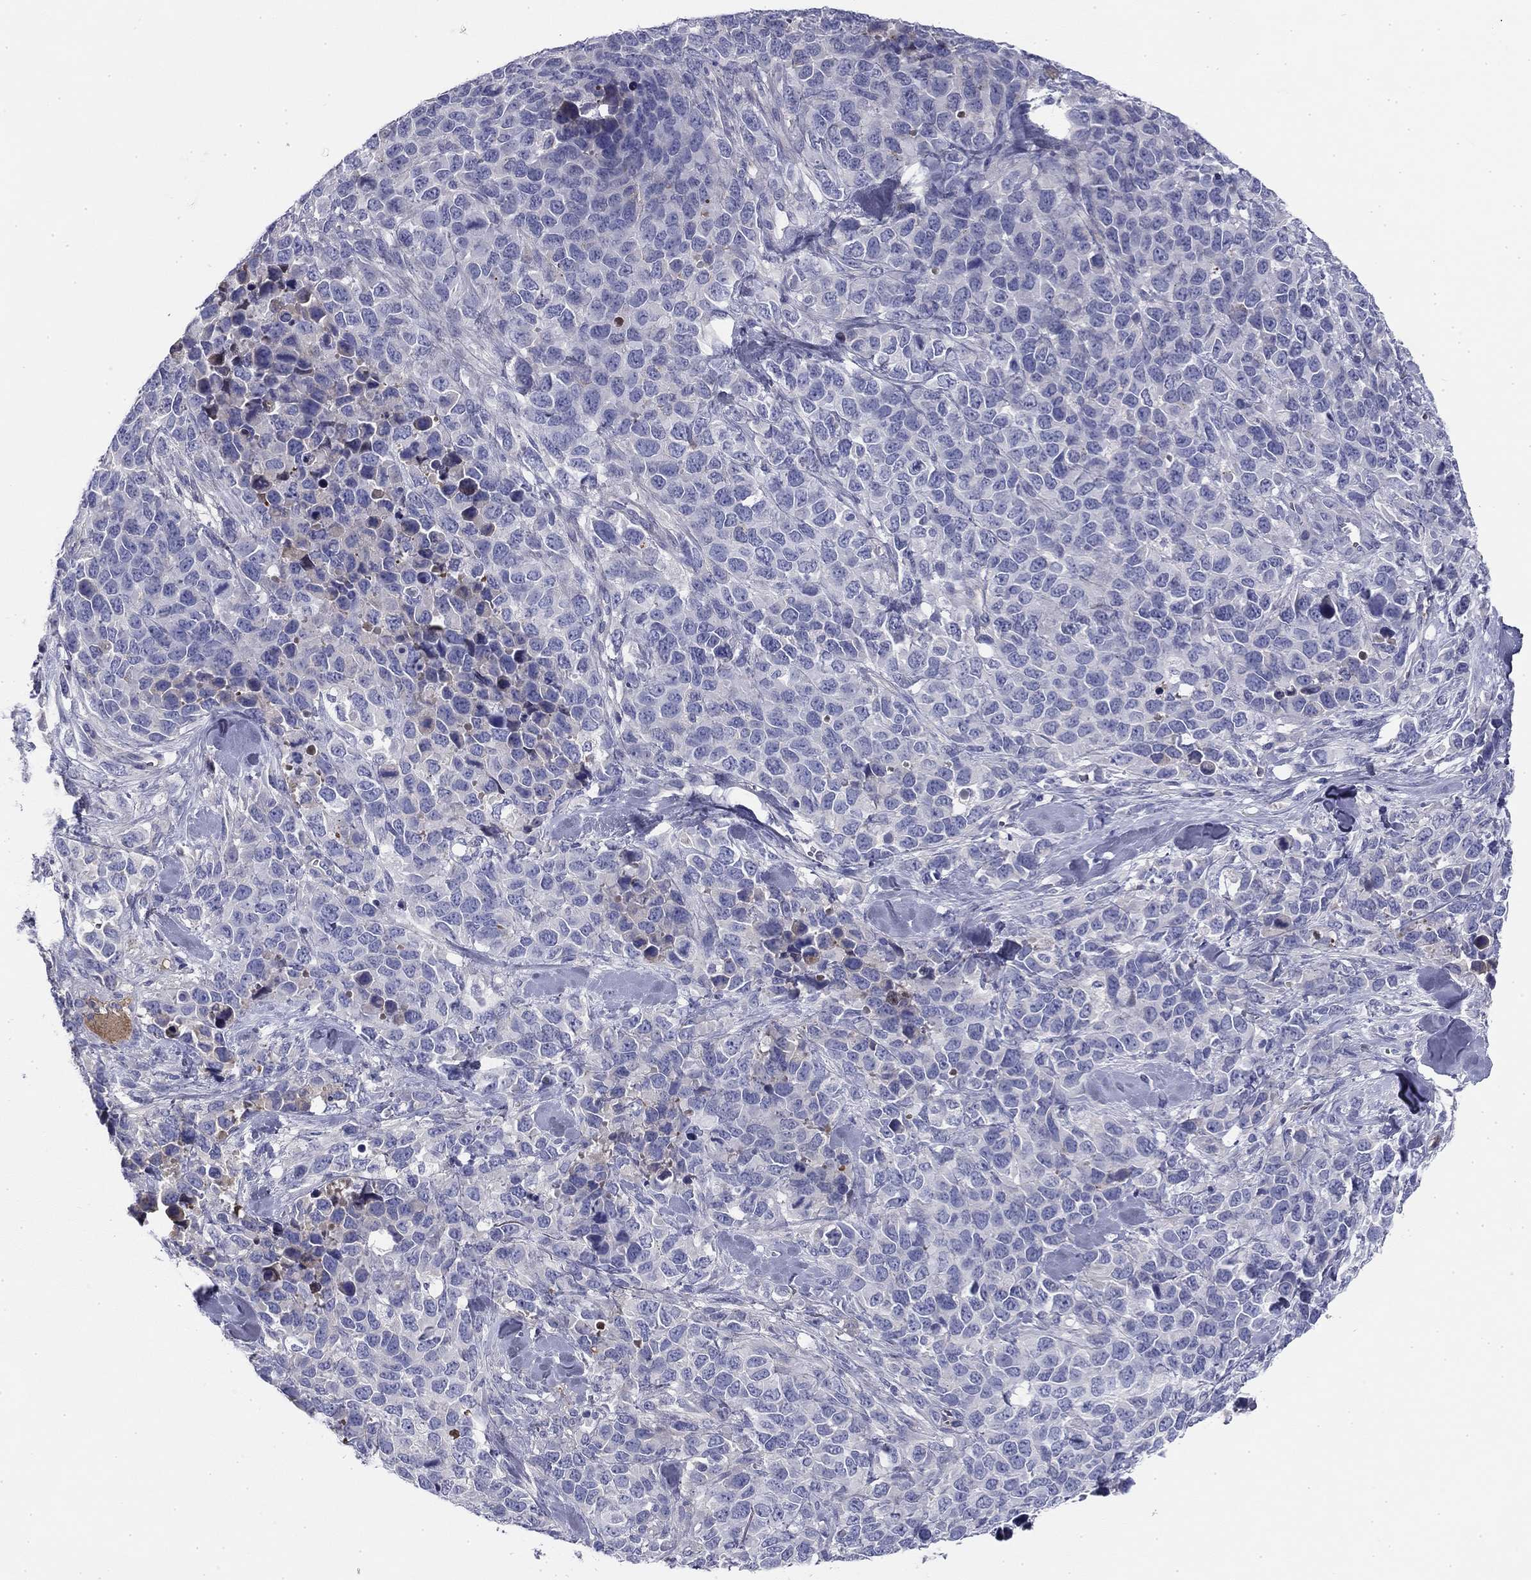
{"staining": {"intensity": "negative", "quantity": "none", "location": "none"}, "tissue": "melanoma", "cell_type": "Tumor cells", "image_type": "cancer", "snomed": [{"axis": "morphology", "description": "Malignant melanoma, Metastatic site"}, {"axis": "topography", "description": "Skin"}], "caption": "There is no significant staining in tumor cells of malignant melanoma (metastatic site).", "gene": "CPLX4", "patient": {"sex": "male", "age": 84}}